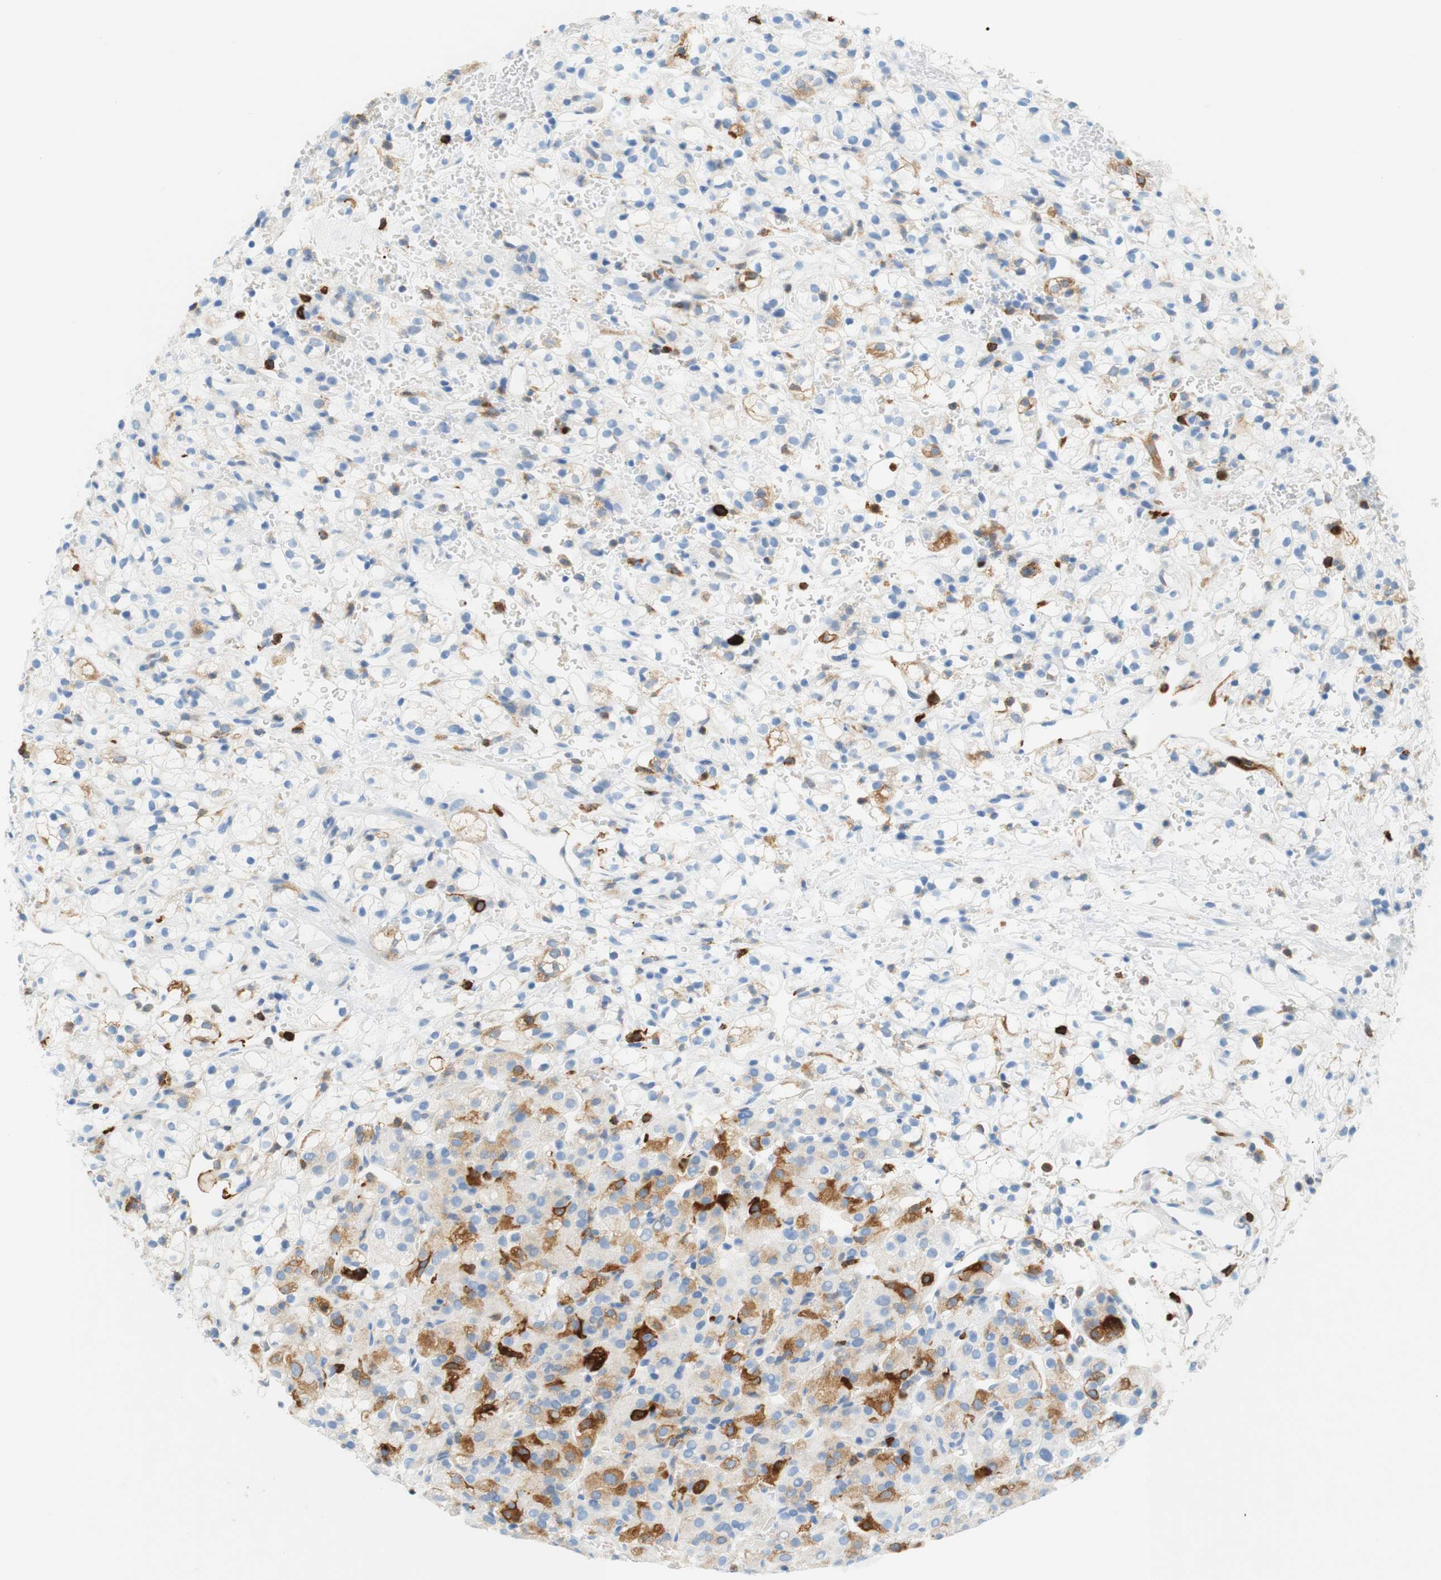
{"staining": {"intensity": "strong", "quantity": "<25%", "location": "cytoplasmic/membranous"}, "tissue": "renal cancer", "cell_type": "Tumor cells", "image_type": "cancer", "snomed": [{"axis": "morphology", "description": "Adenocarcinoma, NOS"}, {"axis": "topography", "description": "Kidney"}], "caption": "An image showing strong cytoplasmic/membranous positivity in about <25% of tumor cells in renal adenocarcinoma, as visualized by brown immunohistochemical staining.", "gene": "STMN1", "patient": {"sex": "male", "age": 61}}